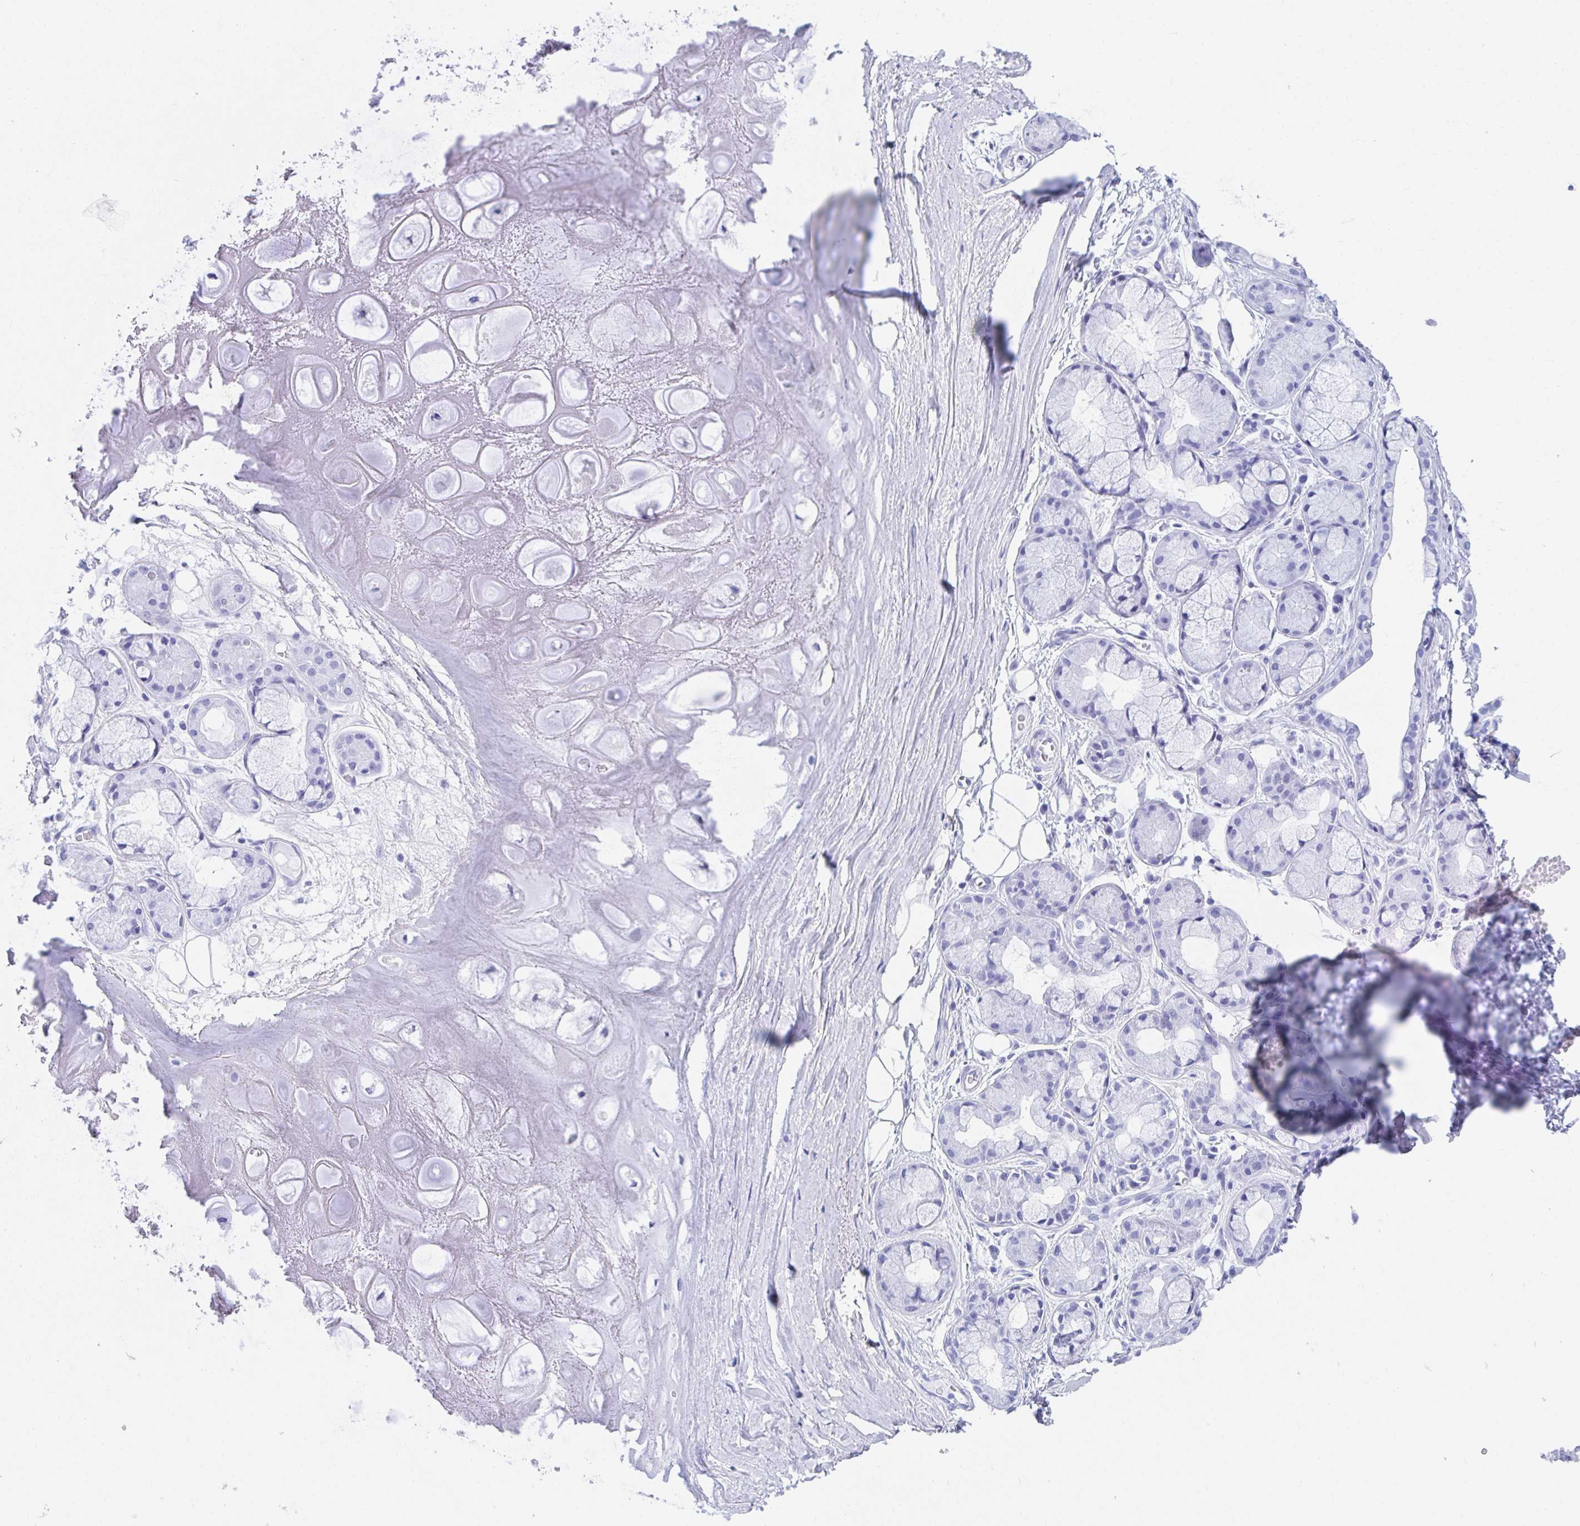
{"staining": {"intensity": "negative", "quantity": "none", "location": "none"}, "tissue": "adipose tissue", "cell_type": "Adipocytes", "image_type": "normal", "snomed": [{"axis": "morphology", "description": "Normal tissue, NOS"}, {"axis": "topography", "description": "Lymph node"}, {"axis": "topography", "description": "Cartilage tissue"}, {"axis": "topography", "description": "Nasopharynx"}], "caption": "This is an immunohistochemistry histopathology image of benign human adipose tissue. There is no expression in adipocytes.", "gene": "CD7", "patient": {"sex": "male", "age": 63}}